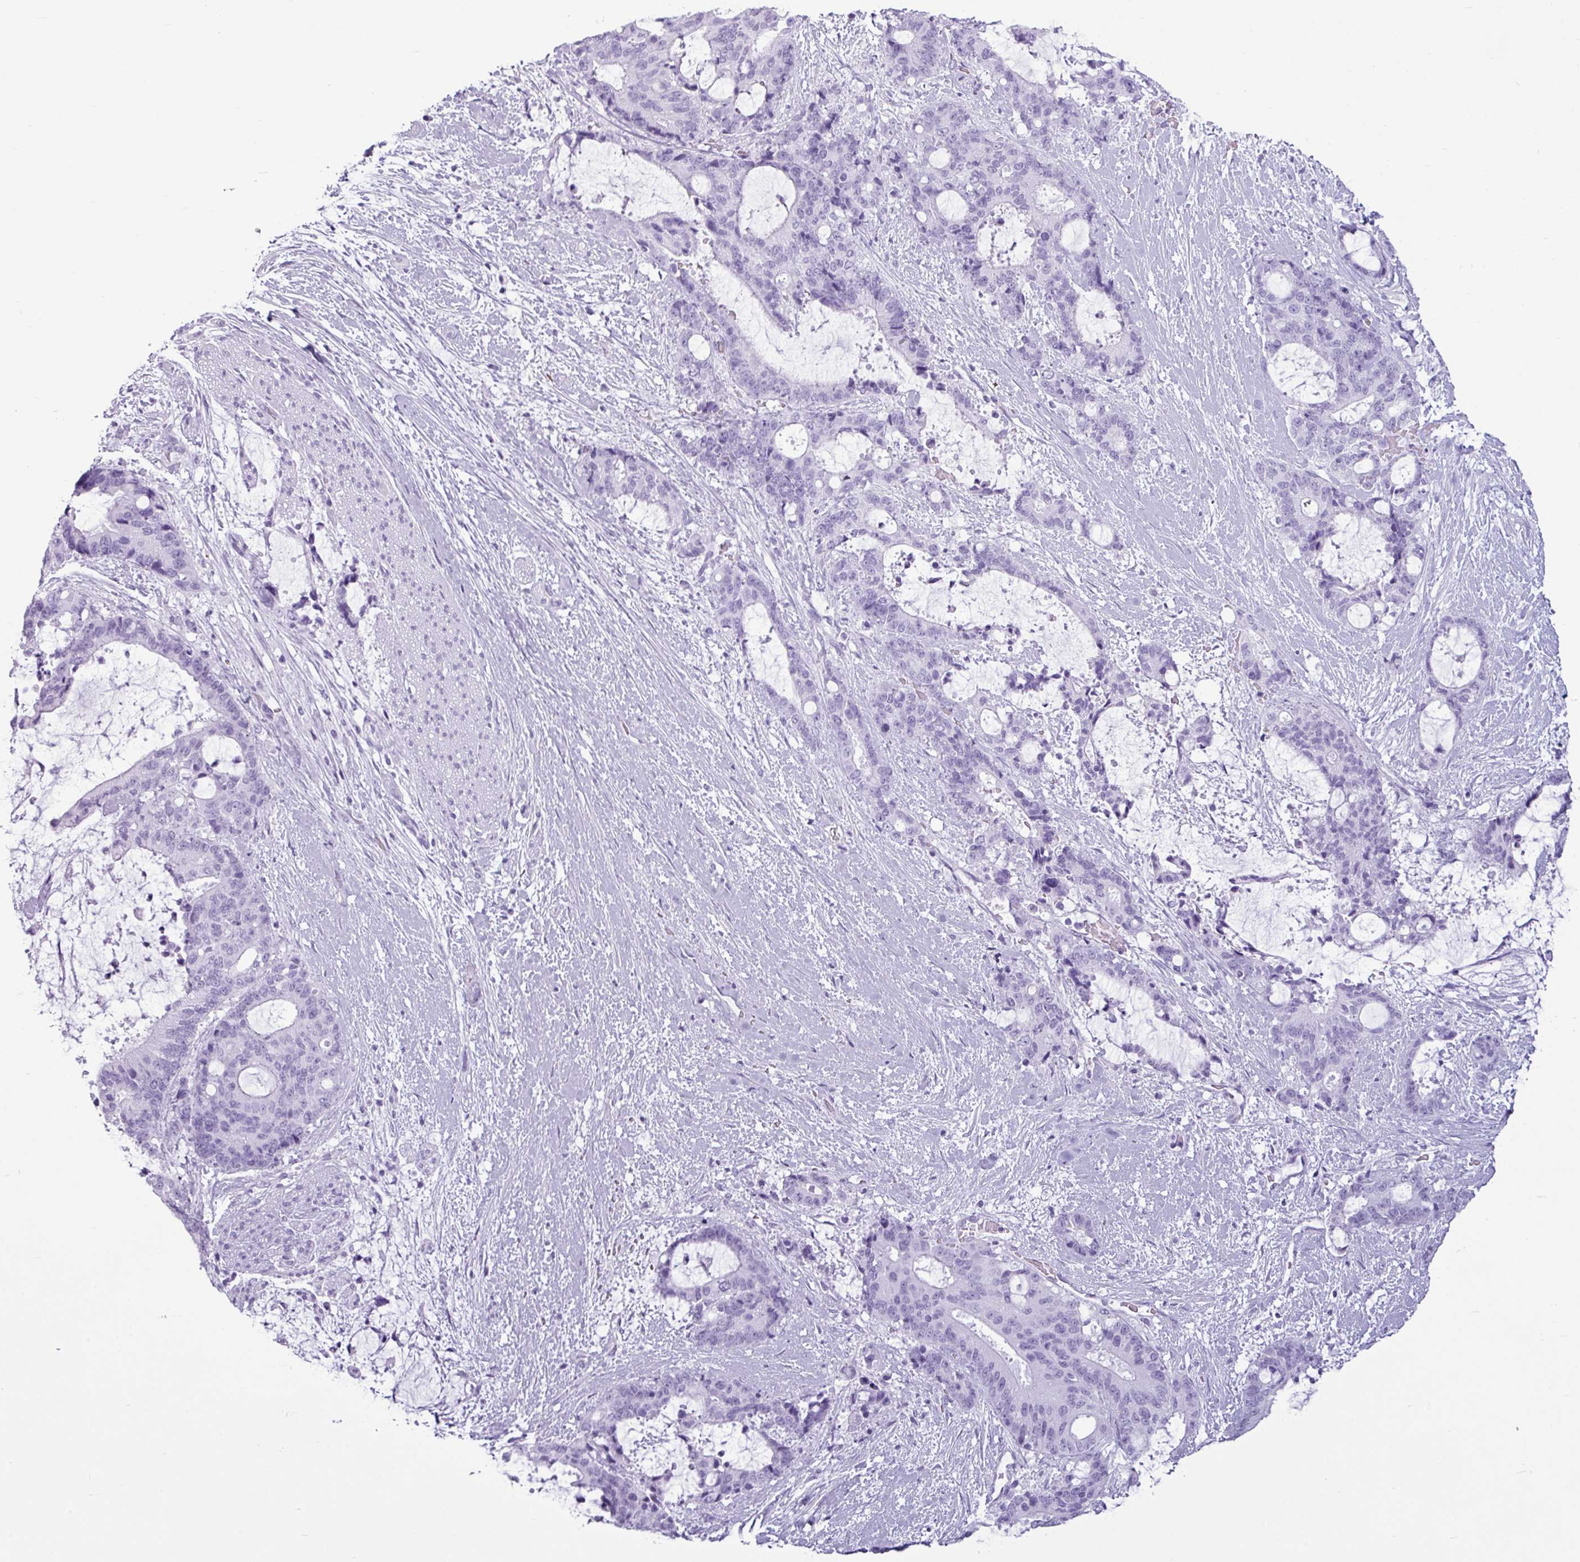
{"staining": {"intensity": "negative", "quantity": "none", "location": "none"}, "tissue": "liver cancer", "cell_type": "Tumor cells", "image_type": "cancer", "snomed": [{"axis": "morphology", "description": "Normal tissue, NOS"}, {"axis": "morphology", "description": "Cholangiocarcinoma"}, {"axis": "topography", "description": "Liver"}, {"axis": "topography", "description": "Peripheral nerve tissue"}], "caption": "Immunohistochemistry (IHC) micrograph of cholangiocarcinoma (liver) stained for a protein (brown), which reveals no positivity in tumor cells.", "gene": "AMY1B", "patient": {"sex": "female", "age": 73}}